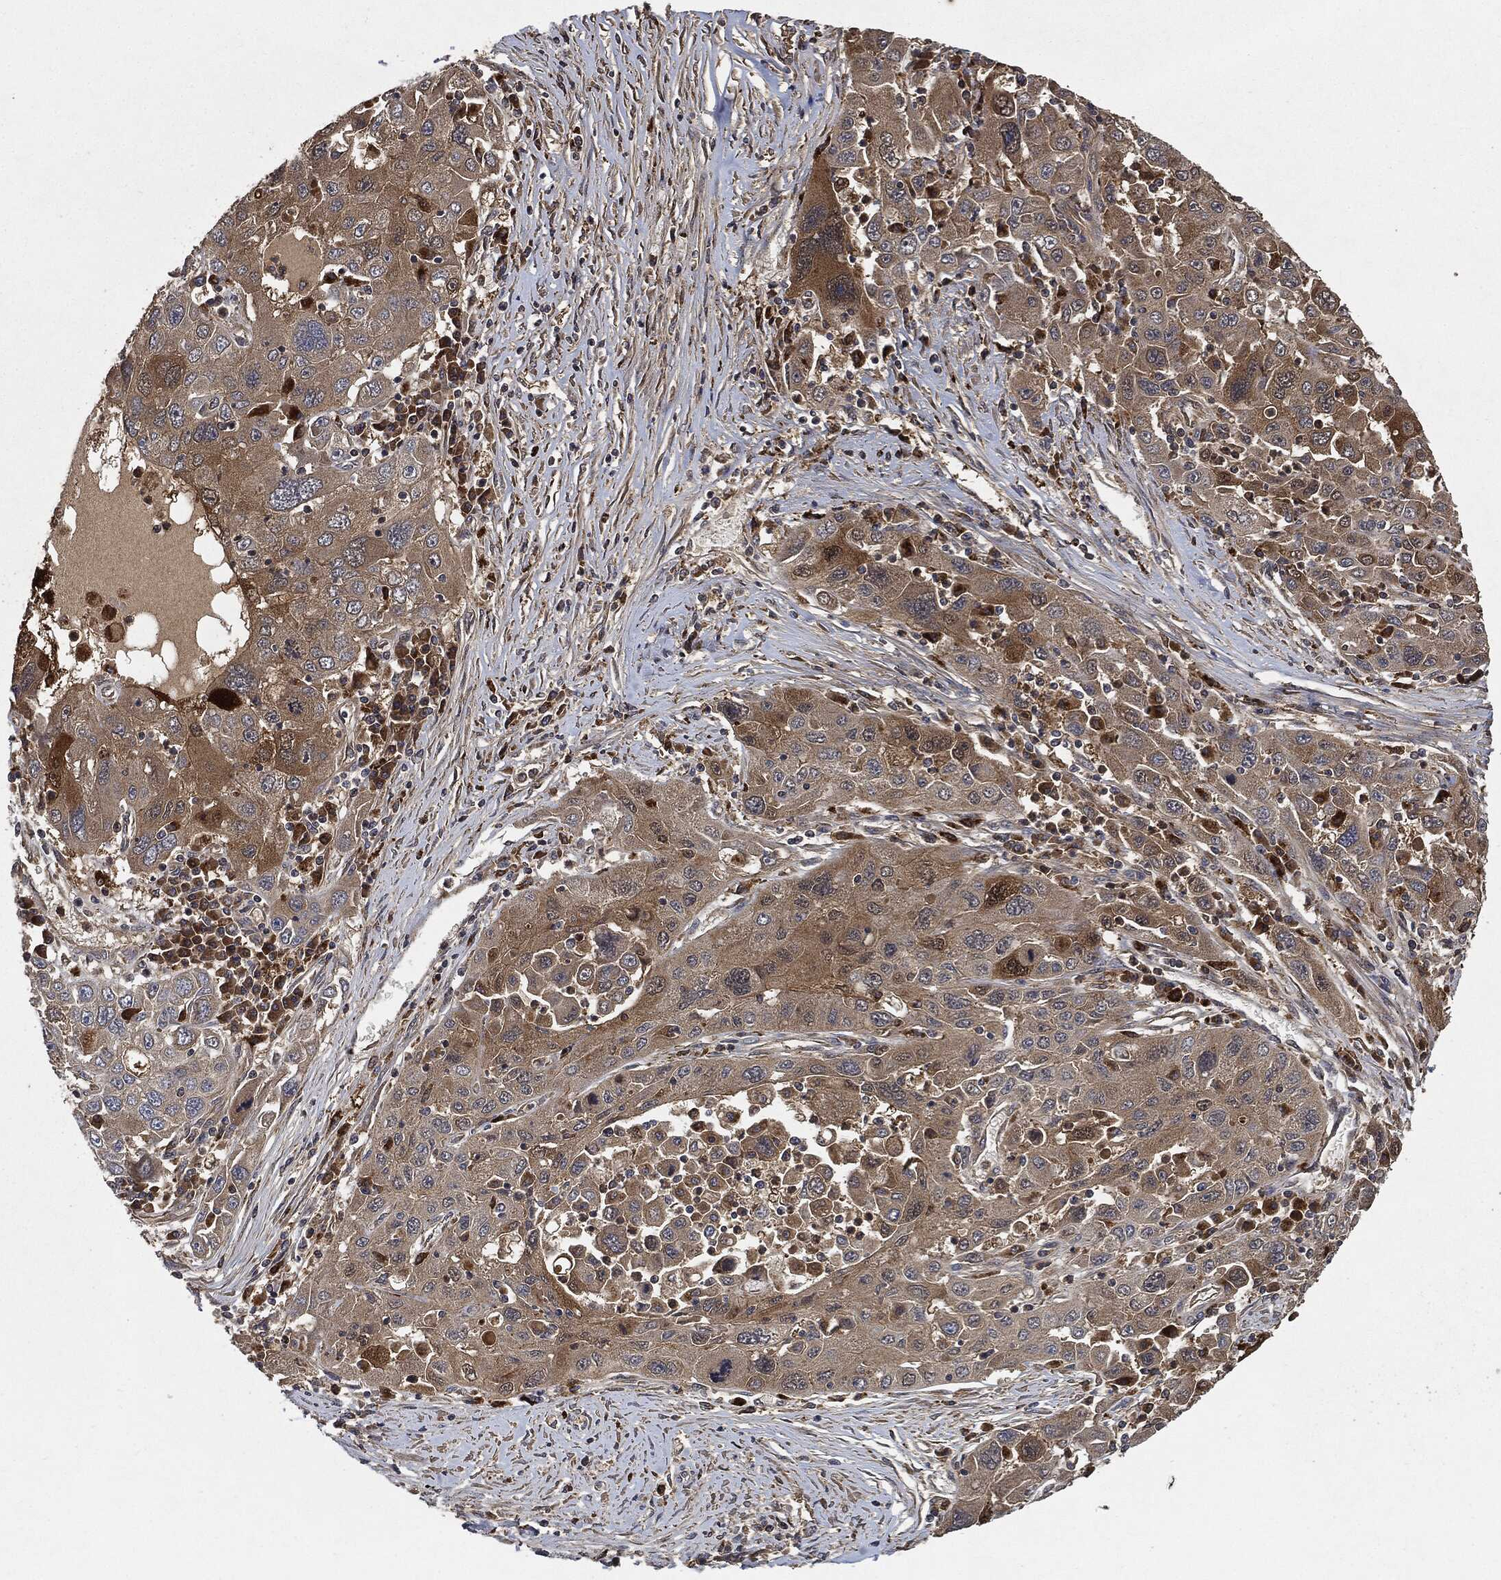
{"staining": {"intensity": "moderate", "quantity": "<25%", "location": "cytoplasmic/membranous"}, "tissue": "stomach cancer", "cell_type": "Tumor cells", "image_type": "cancer", "snomed": [{"axis": "morphology", "description": "Adenocarcinoma, NOS"}, {"axis": "topography", "description": "Stomach"}], "caption": "Adenocarcinoma (stomach) stained with IHC exhibits moderate cytoplasmic/membranous staining in about <25% of tumor cells.", "gene": "BRAF", "patient": {"sex": "male", "age": 56}}